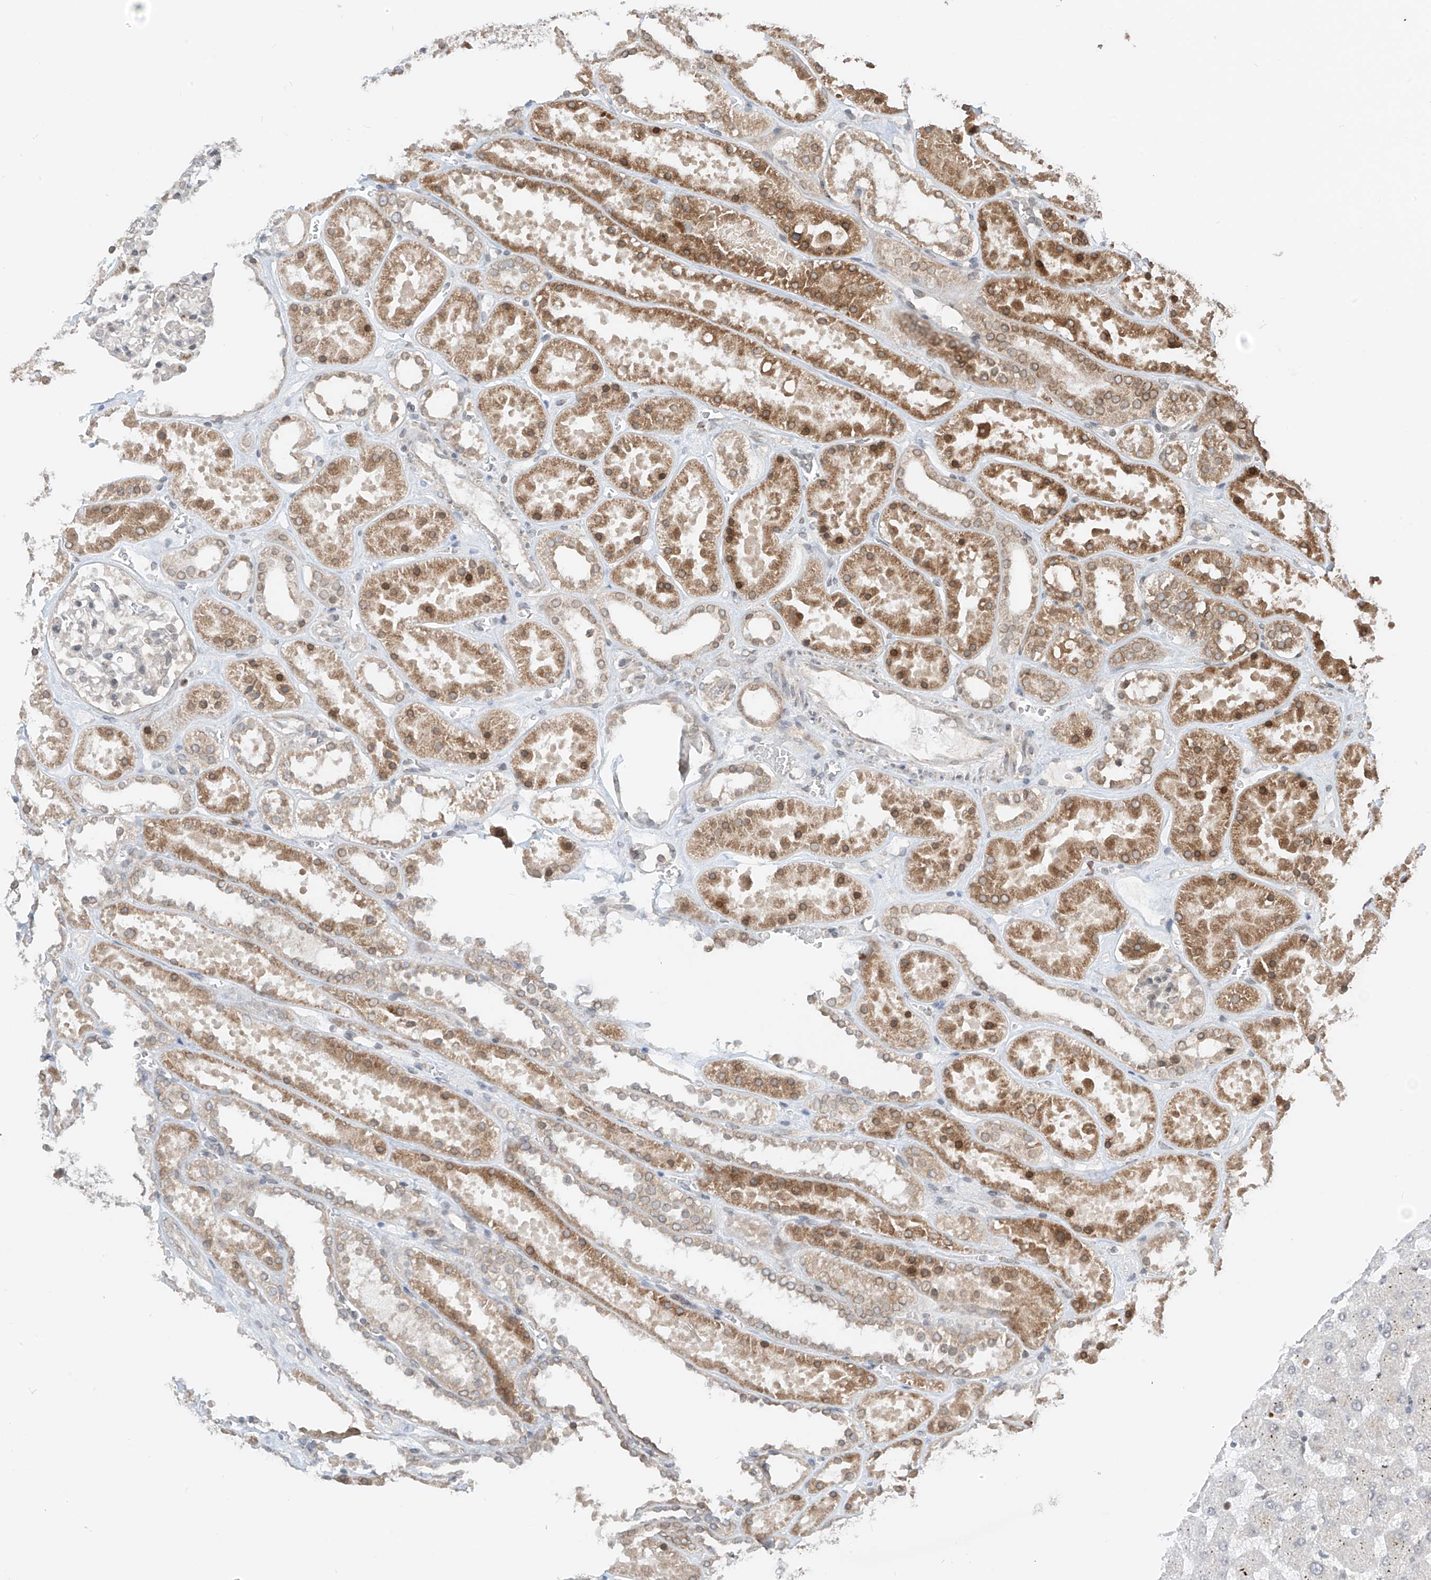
{"staining": {"intensity": "moderate", "quantity": "<25%", "location": "nuclear"}, "tissue": "kidney", "cell_type": "Cells in glomeruli", "image_type": "normal", "snomed": [{"axis": "morphology", "description": "Normal tissue, NOS"}, {"axis": "topography", "description": "Kidney"}], "caption": "Kidney stained with DAB IHC displays low levels of moderate nuclear expression in approximately <25% of cells in glomeruli.", "gene": "AHCTF1", "patient": {"sex": "female", "age": 41}}